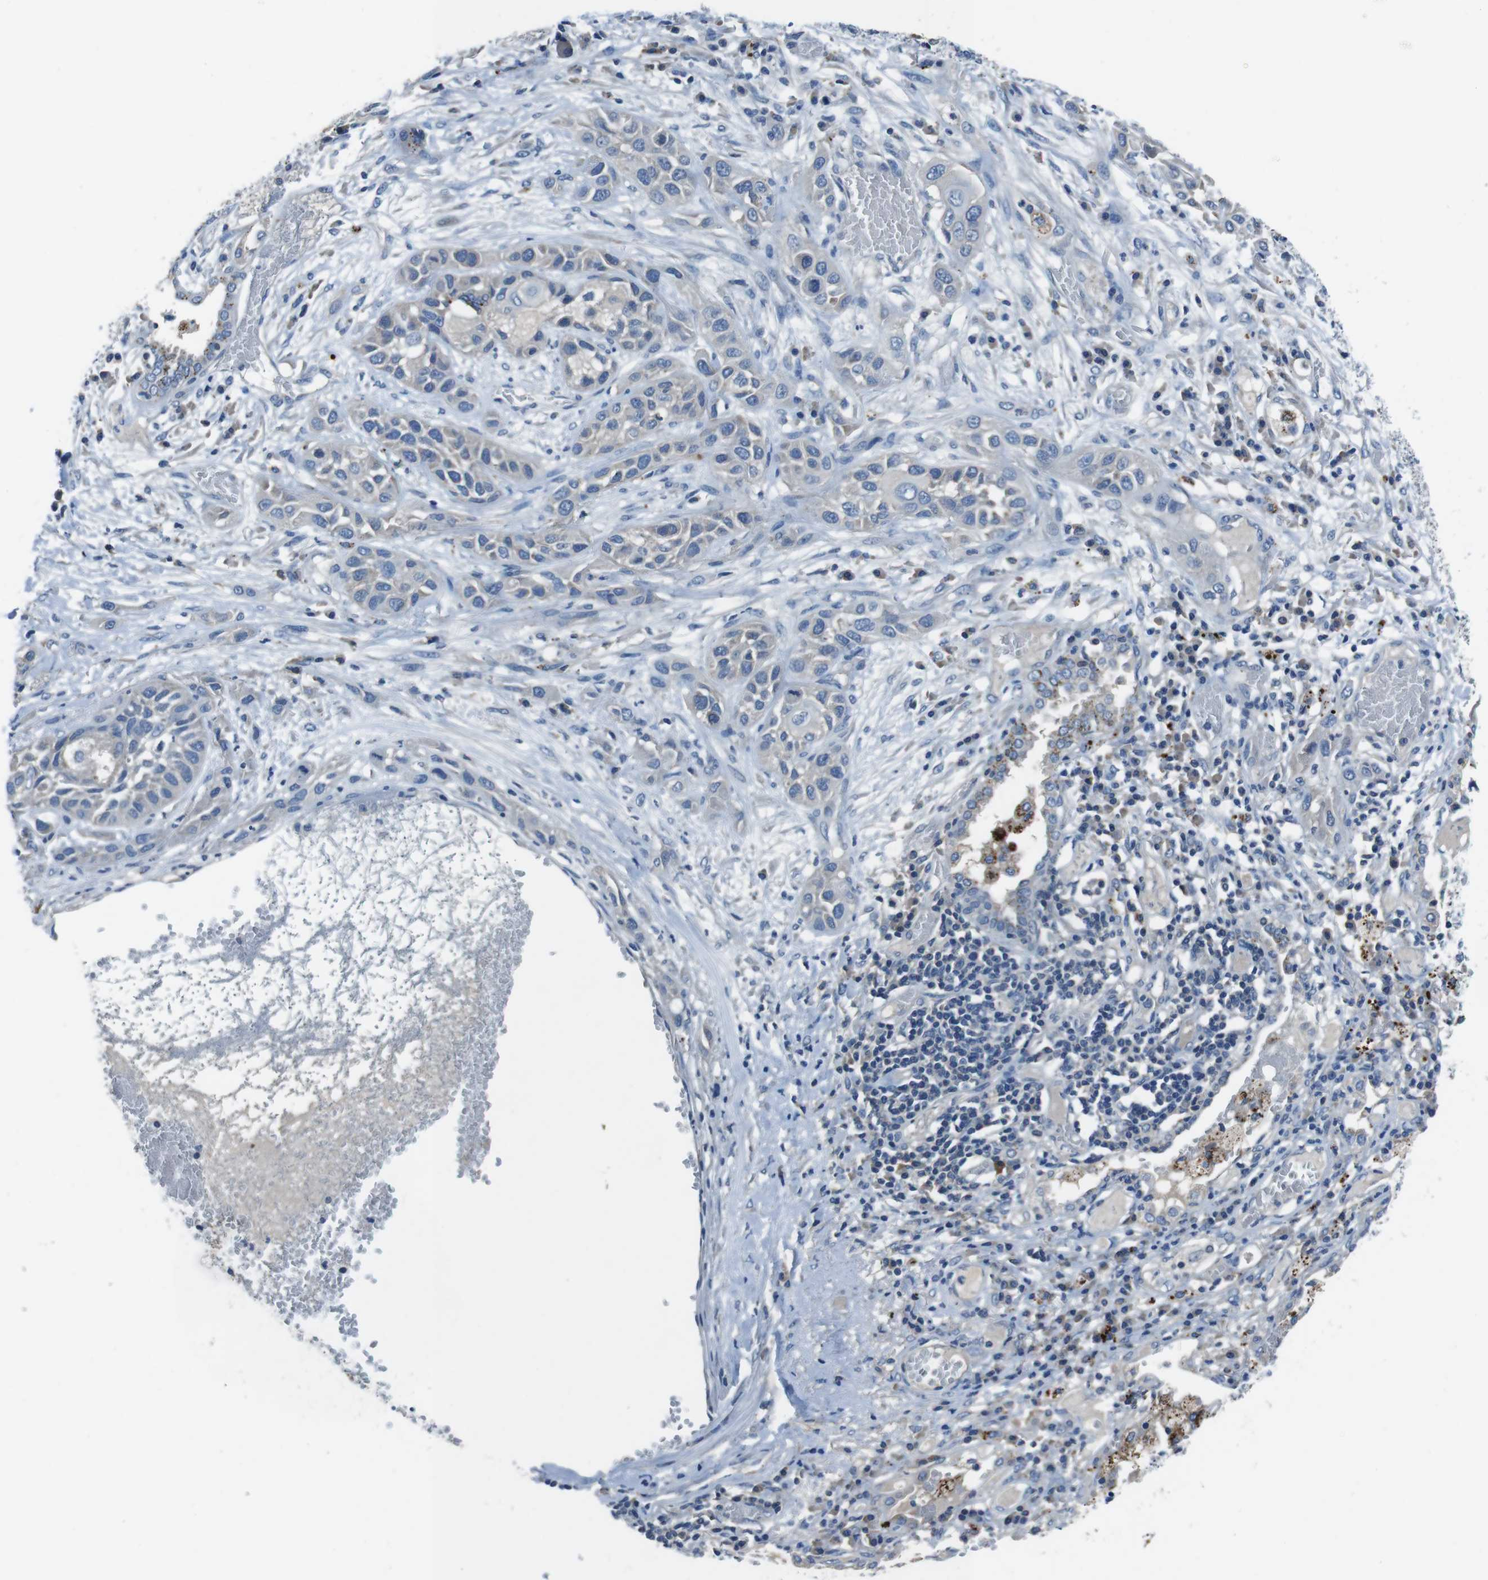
{"staining": {"intensity": "negative", "quantity": "none", "location": "none"}, "tissue": "lung cancer", "cell_type": "Tumor cells", "image_type": "cancer", "snomed": [{"axis": "morphology", "description": "Squamous cell carcinoma, NOS"}, {"axis": "topography", "description": "Lung"}], "caption": "The immunohistochemistry micrograph has no significant staining in tumor cells of lung cancer tissue. The staining is performed using DAB (3,3'-diaminobenzidine) brown chromogen with nuclei counter-stained in using hematoxylin.", "gene": "TULP3", "patient": {"sex": "male", "age": 71}}